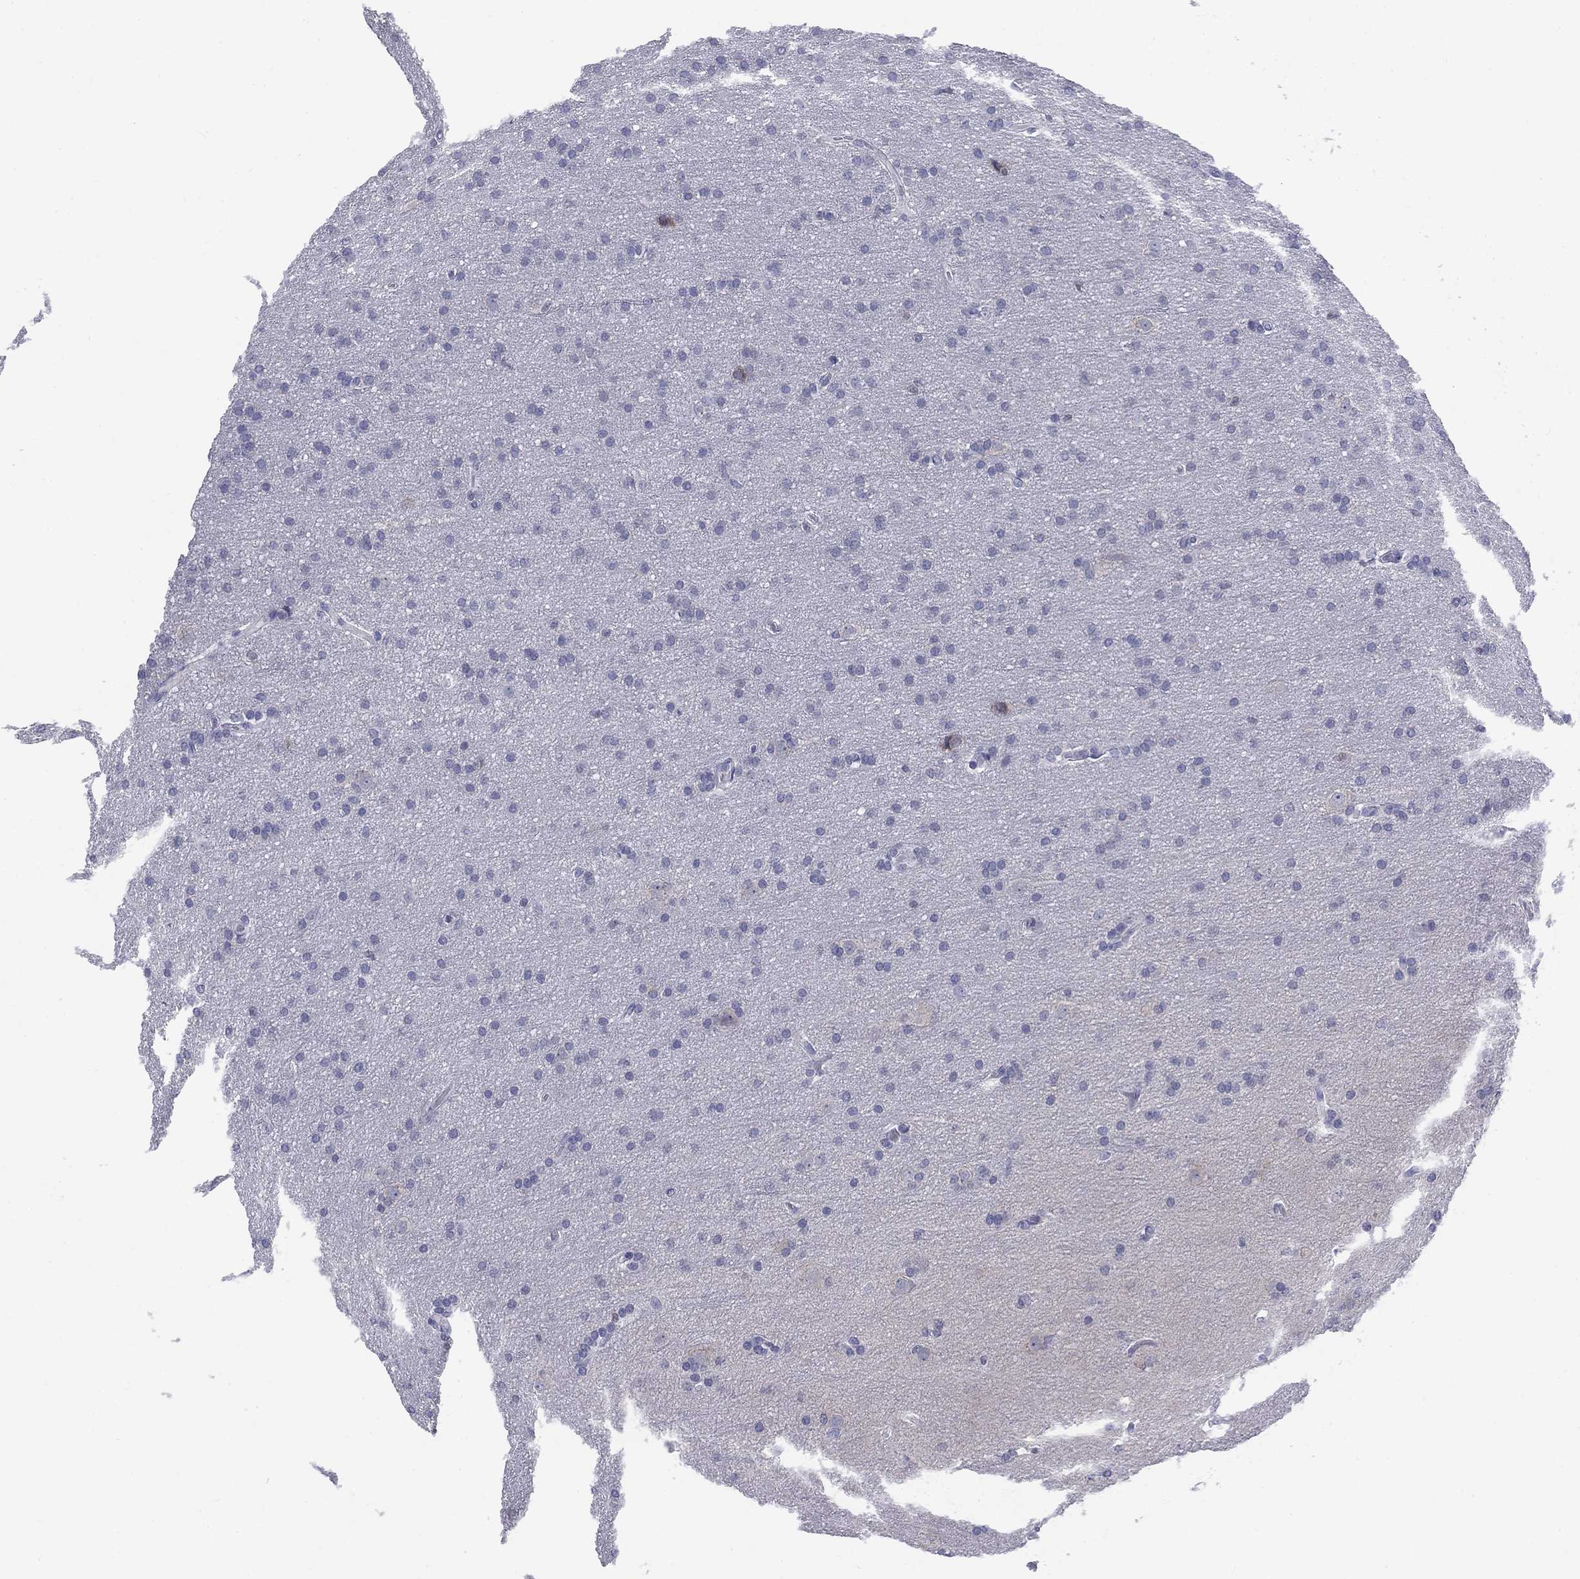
{"staining": {"intensity": "negative", "quantity": "none", "location": "none"}, "tissue": "glioma", "cell_type": "Tumor cells", "image_type": "cancer", "snomed": [{"axis": "morphology", "description": "Glioma, malignant, Low grade"}, {"axis": "topography", "description": "Brain"}], "caption": "DAB (3,3'-diaminobenzidine) immunohistochemical staining of human glioma shows no significant staining in tumor cells.", "gene": "CACNA1A", "patient": {"sex": "female", "age": 32}}